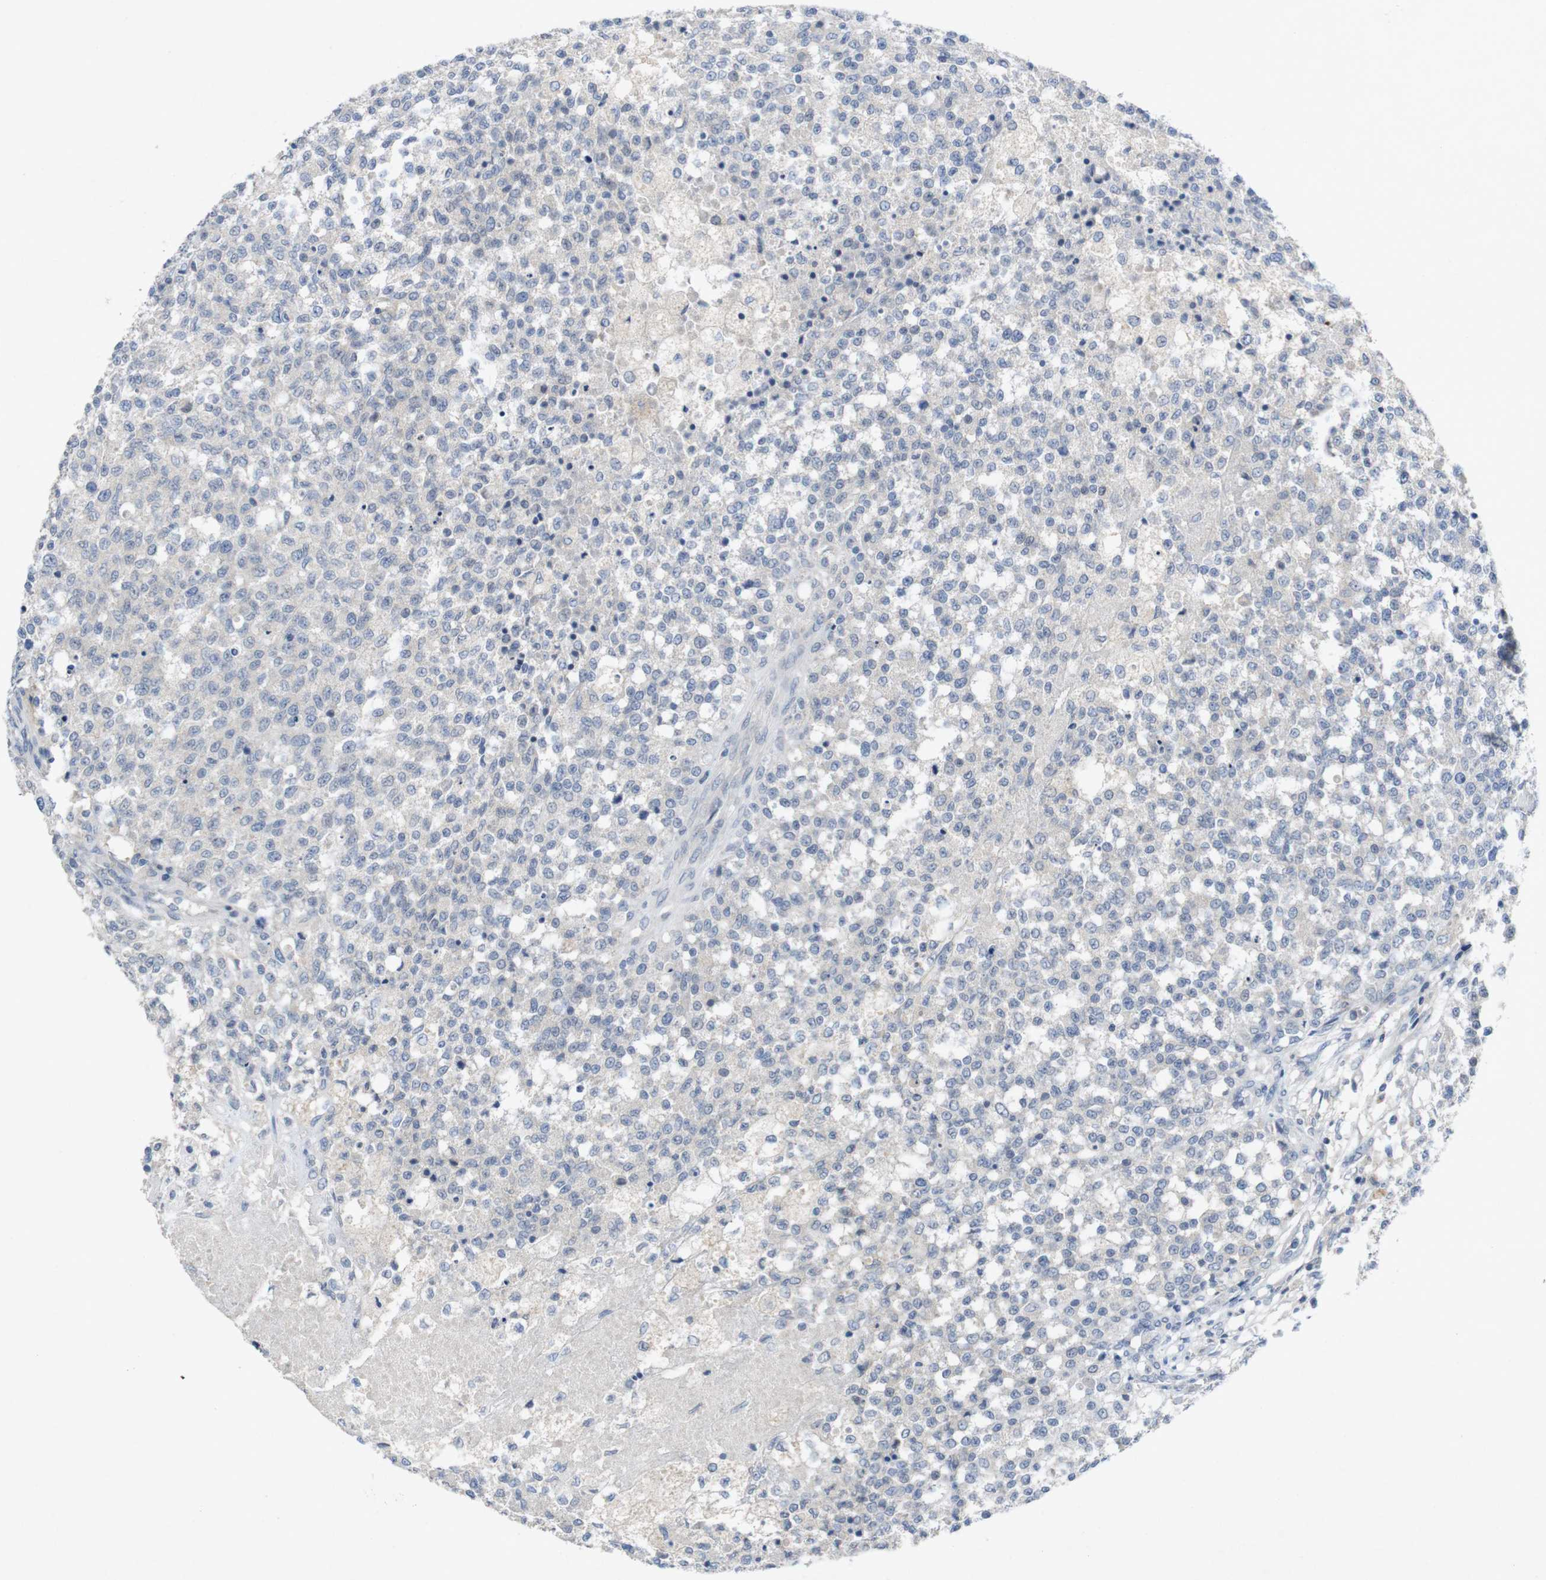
{"staining": {"intensity": "negative", "quantity": "none", "location": "none"}, "tissue": "testis cancer", "cell_type": "Tumor cells", "image_type": "cancer", "snomed": [{"axis": "morphology", "description": "Seminoma, NOS"}, {"axis": "topography", "description": "Testis"}], "caption": "Immunohistochemical staining of human testis cancer (seminoma) displays no significant positivity in tumor cells.", "gene": "SLAMF7", "patient": {"sex": "male", "age": 59}}